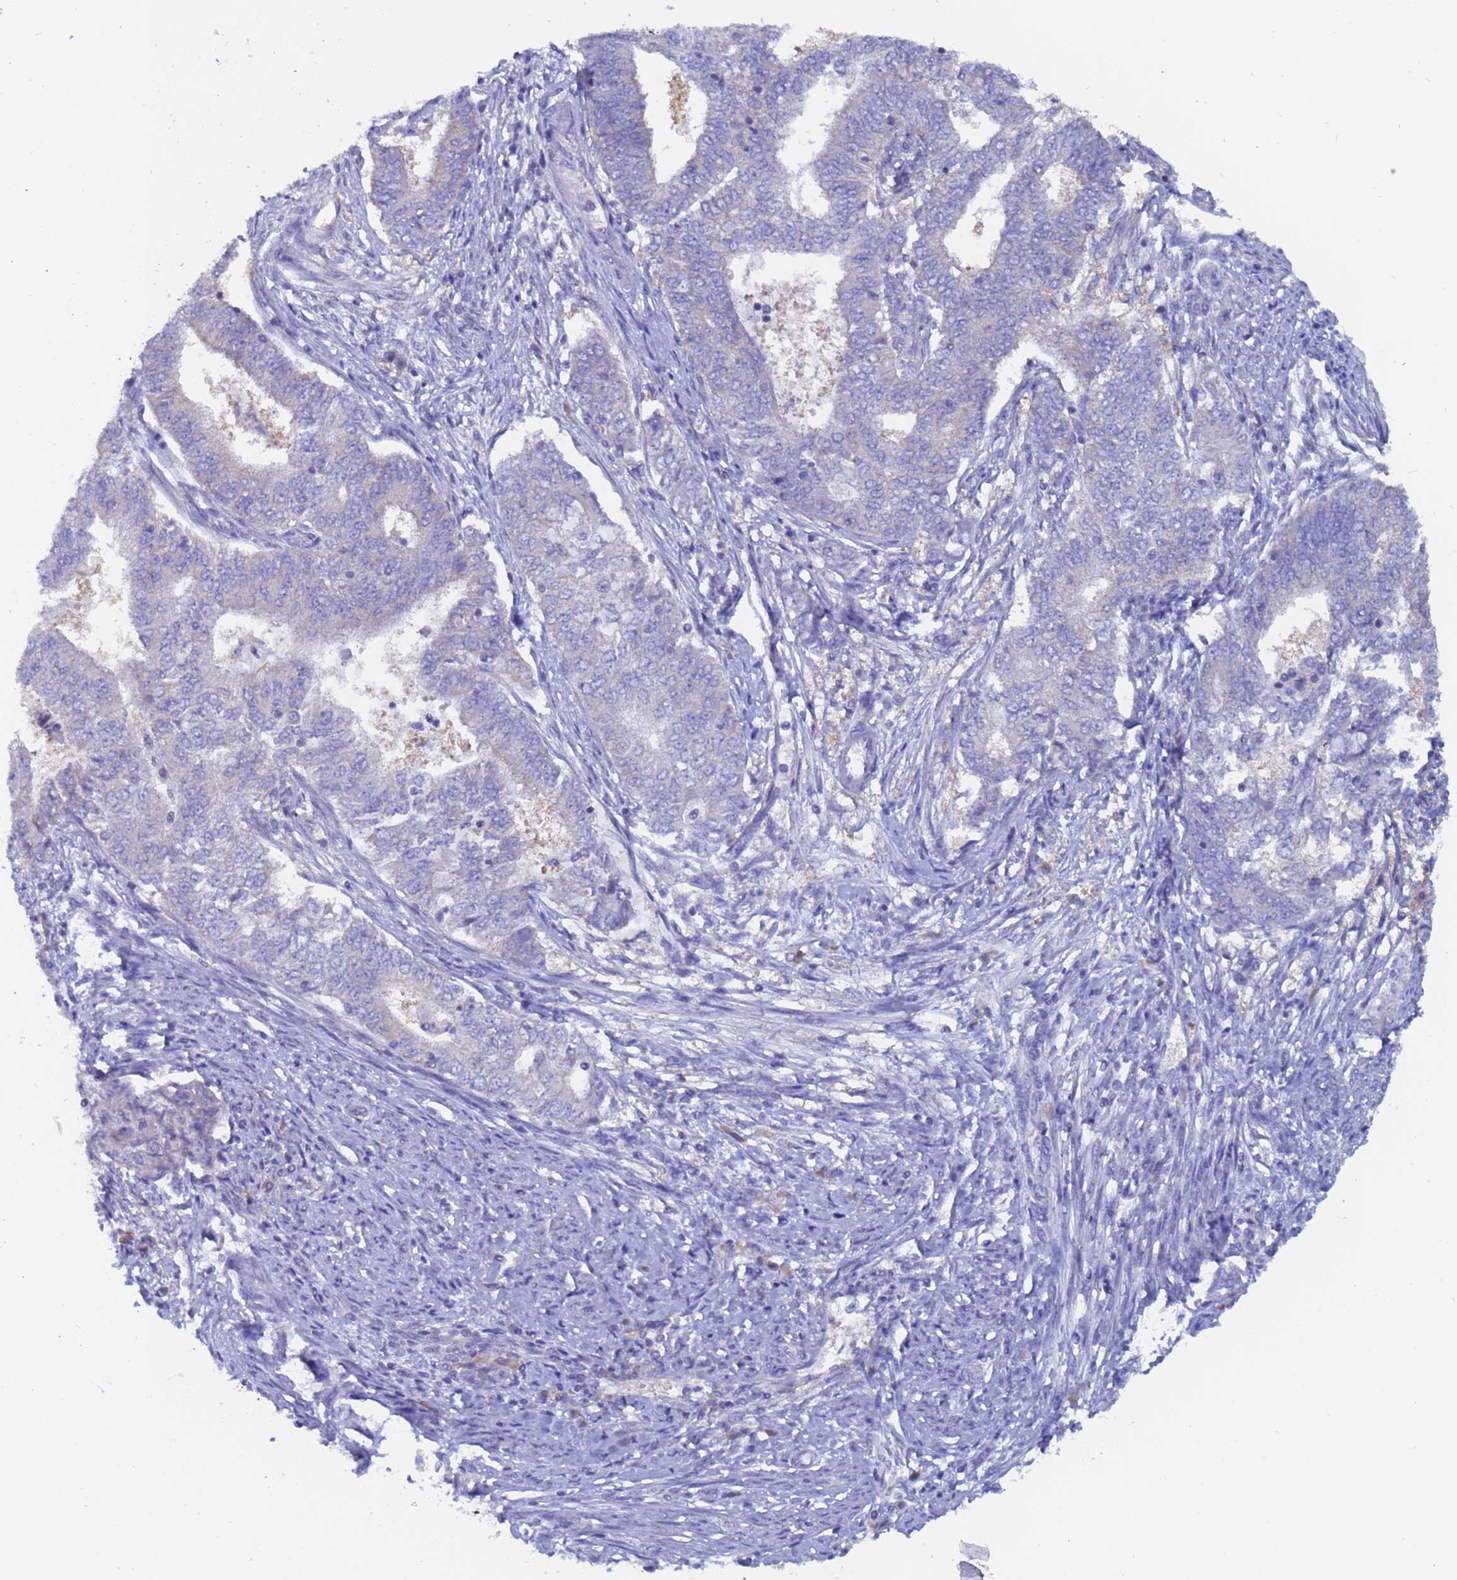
{"staining": {"intensity": "negative", "quantity": "none", "location": "none"}, "tissue": "endometrial cancer", "cell_type": "Tumor cells", "image_type": "cancer", "snomed": [{"axis": "morphology", "description": "Adenocarcinoma, NOS"}, {"axis": "topography", "description": "Endometrium"}], "caption": "The immunohistochemistry (IHC) photomicrograph has no significant staining in tumor cells of endometrial cancer tissue. The staining is performed using DAB brown chromogen with nuclei counter-stained in using hematoxylin.", "gene": "UBE2O", "patient": {"sex": "female", "age": 62}}